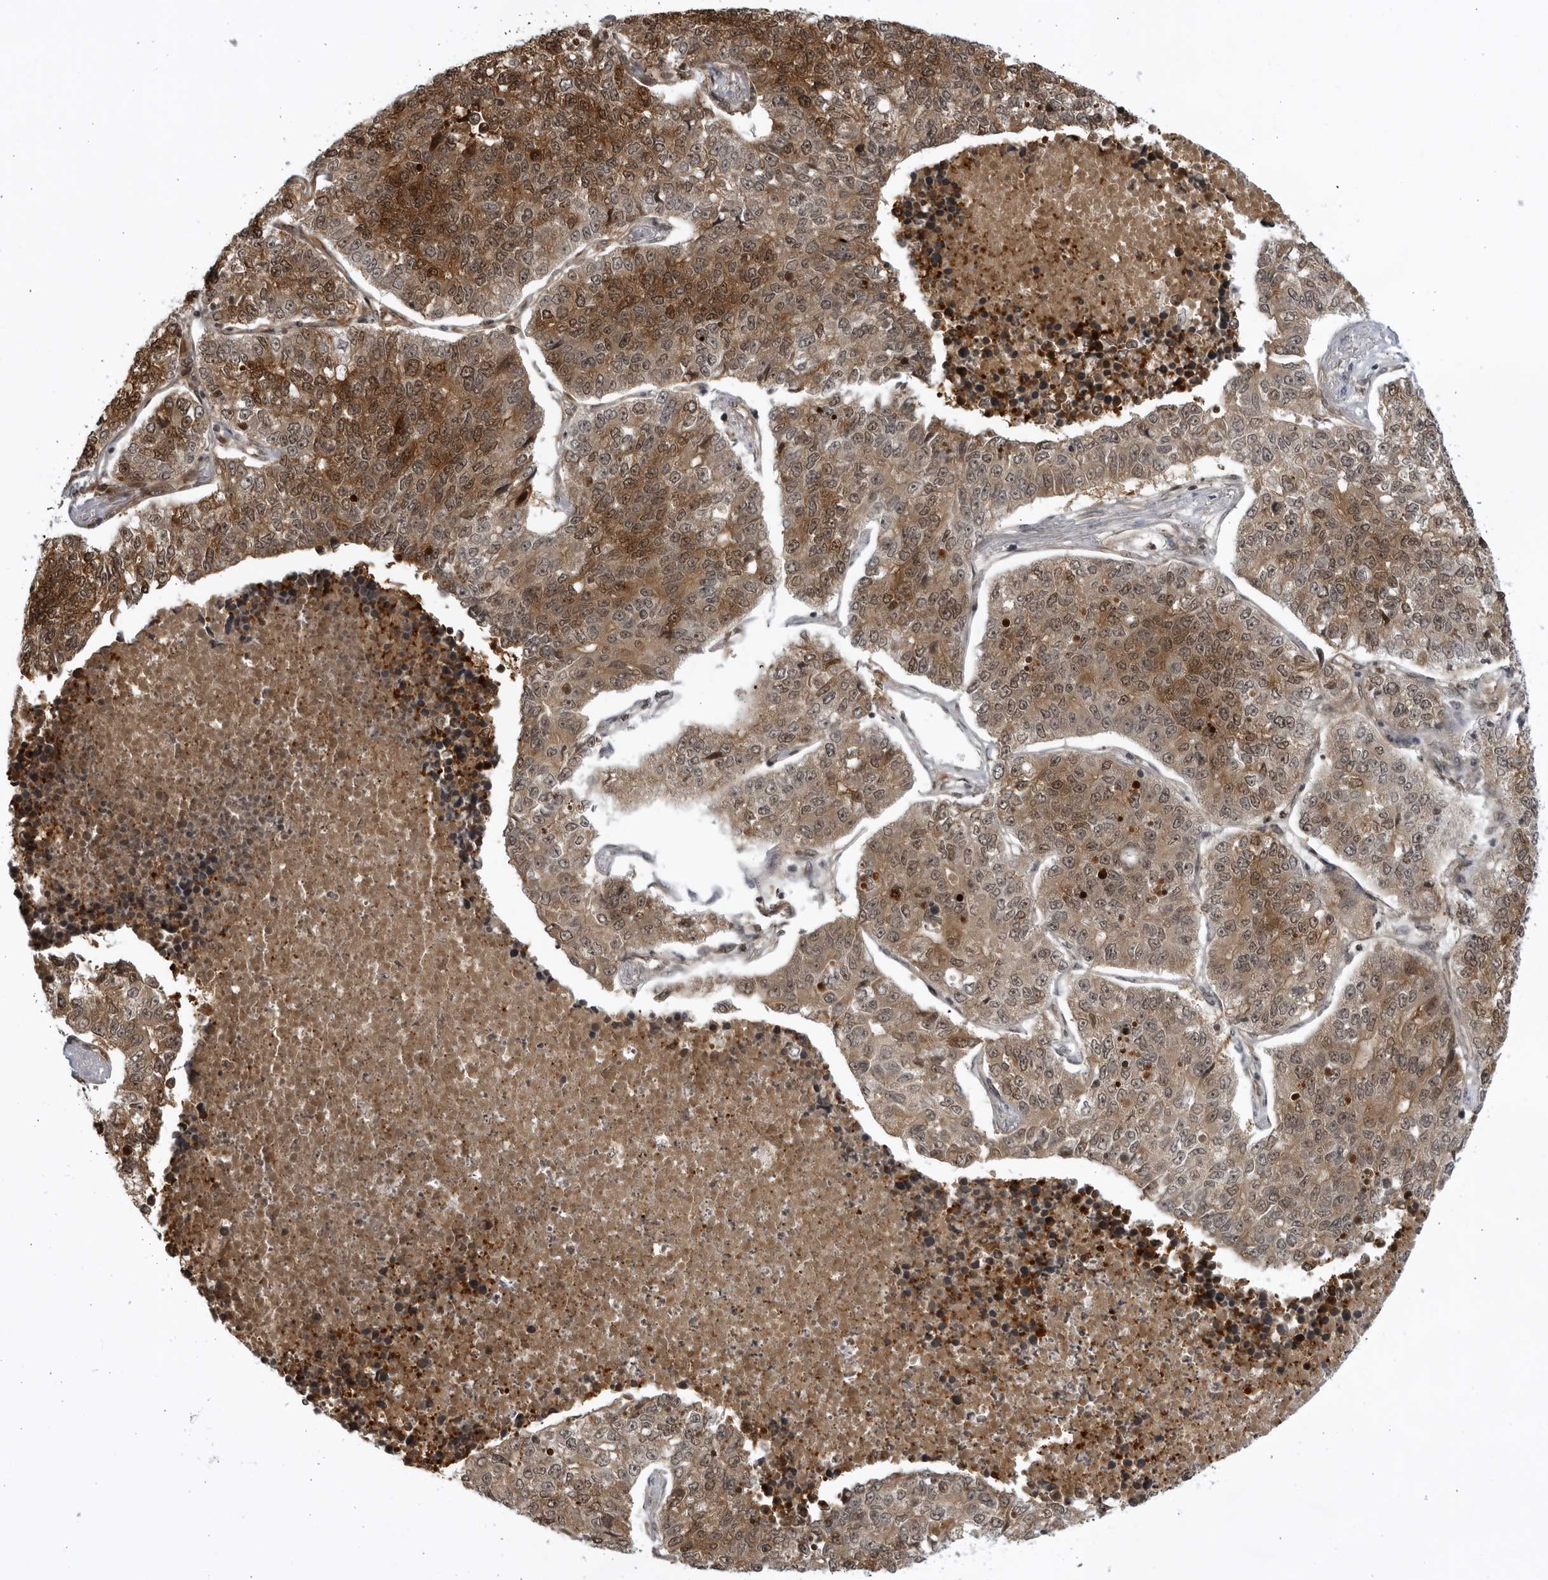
{"staining": {"intensity": "moderate", "quantity": ">75%", "location": "cytoplasmic/membranous,nuclear"}, "tissue": "lung cancer", "cell_type": "Tumor cells", "image_type": "cancer", "snomed": [{"axis": "morphology", "description": "Adenocarcinoma, NOS"}, {"axis": "topography", "description": "Lung"}], "caption": "Adenocarcinoma (lung) tissue exhibits moderate cytoplasmic/membranous and nuclear positivity in about >75% of tumor cells", "gene": "ITGB3BP", "patient": {"sex": "male", "age": 49}}